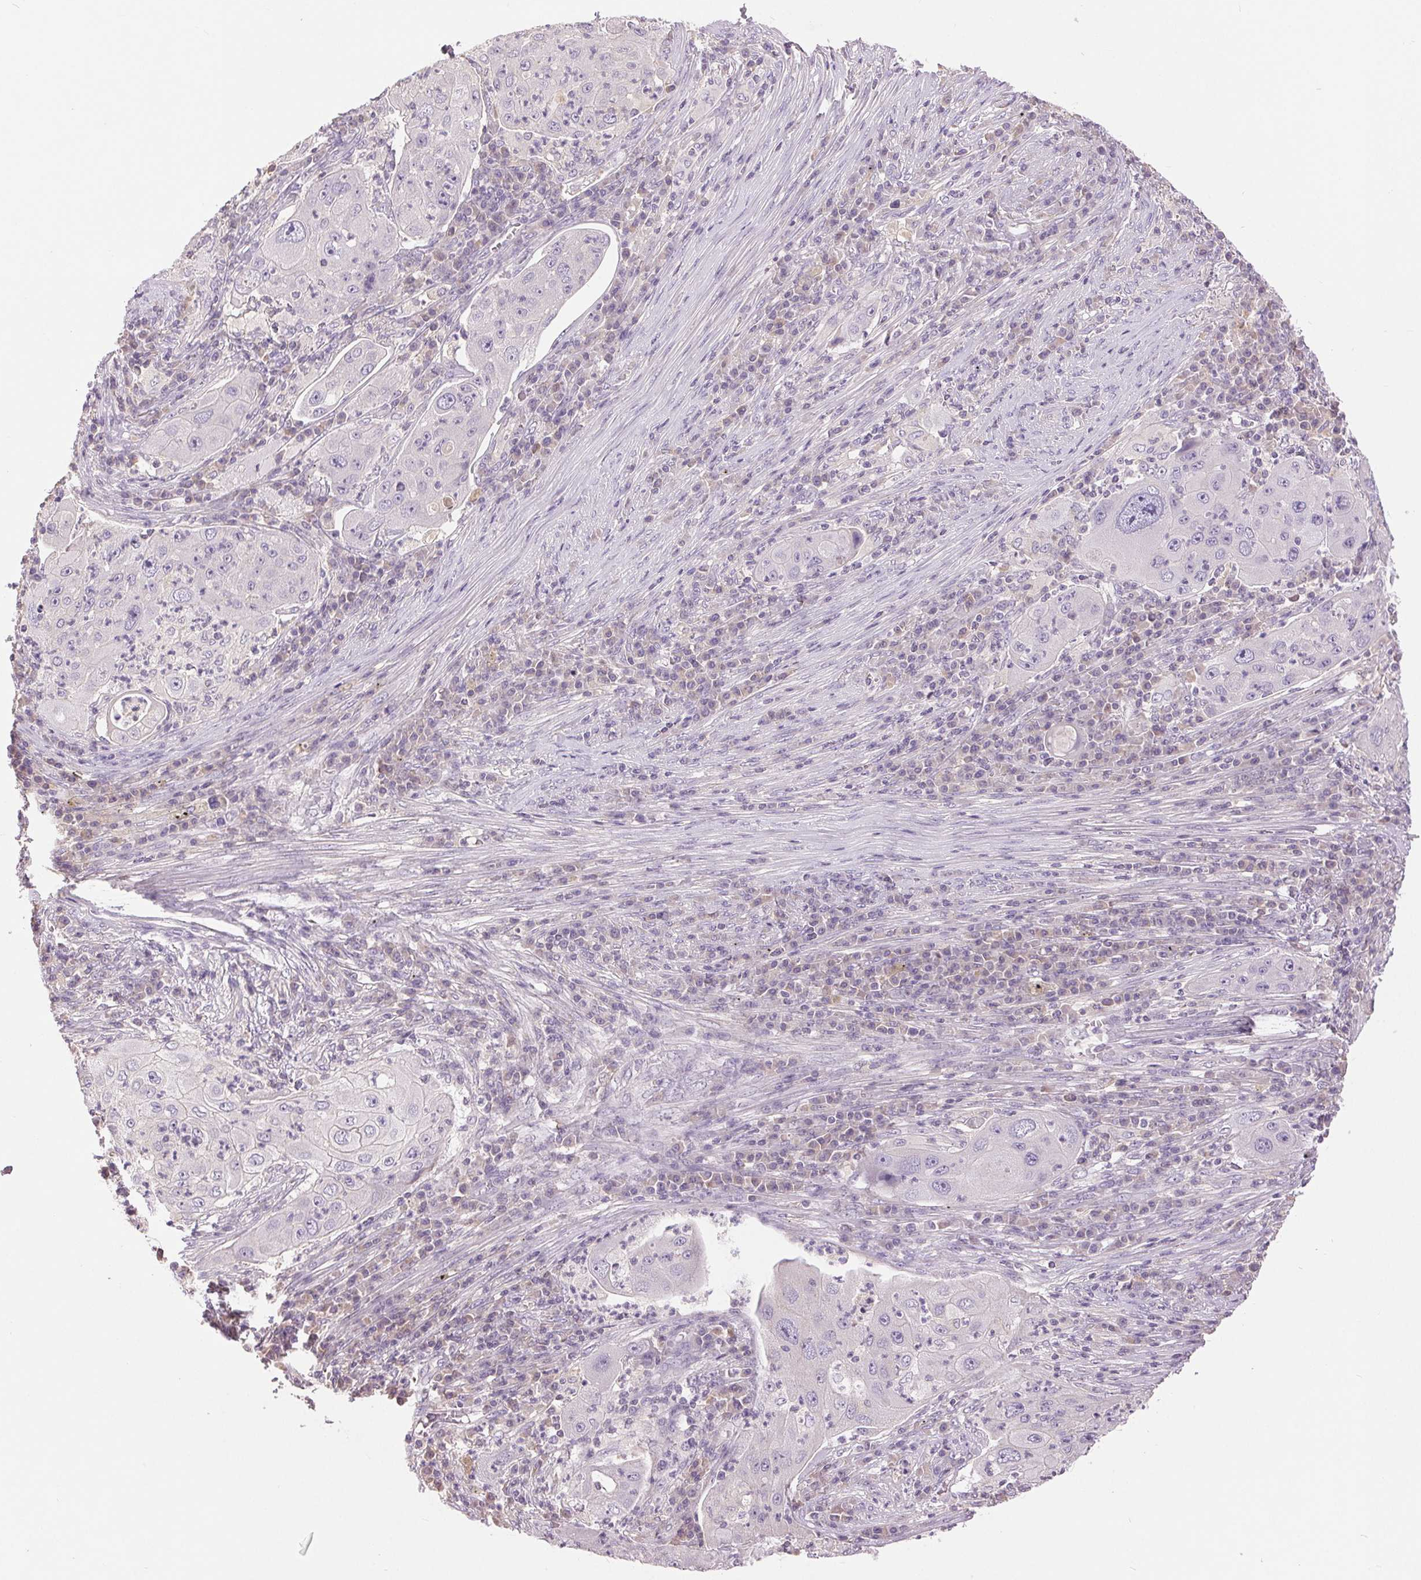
{"staining": {"intensity": "negative", "quantity": "none", "location": "none"}, "tissue": "lung cancer", "cell_type": "Tumor cells", "image_type": "cancer", "snomed": [{"axis": "morphology", "description": "Squamous cell carcinoma, NOS"}, {"axis": "topography", "description": "Lung"}], "caption": "Image shows no protein expression in tumor cells of lung cancer tissue.", "gene": "FXYD4", "patient": {"sex": "female", "age": 59}}